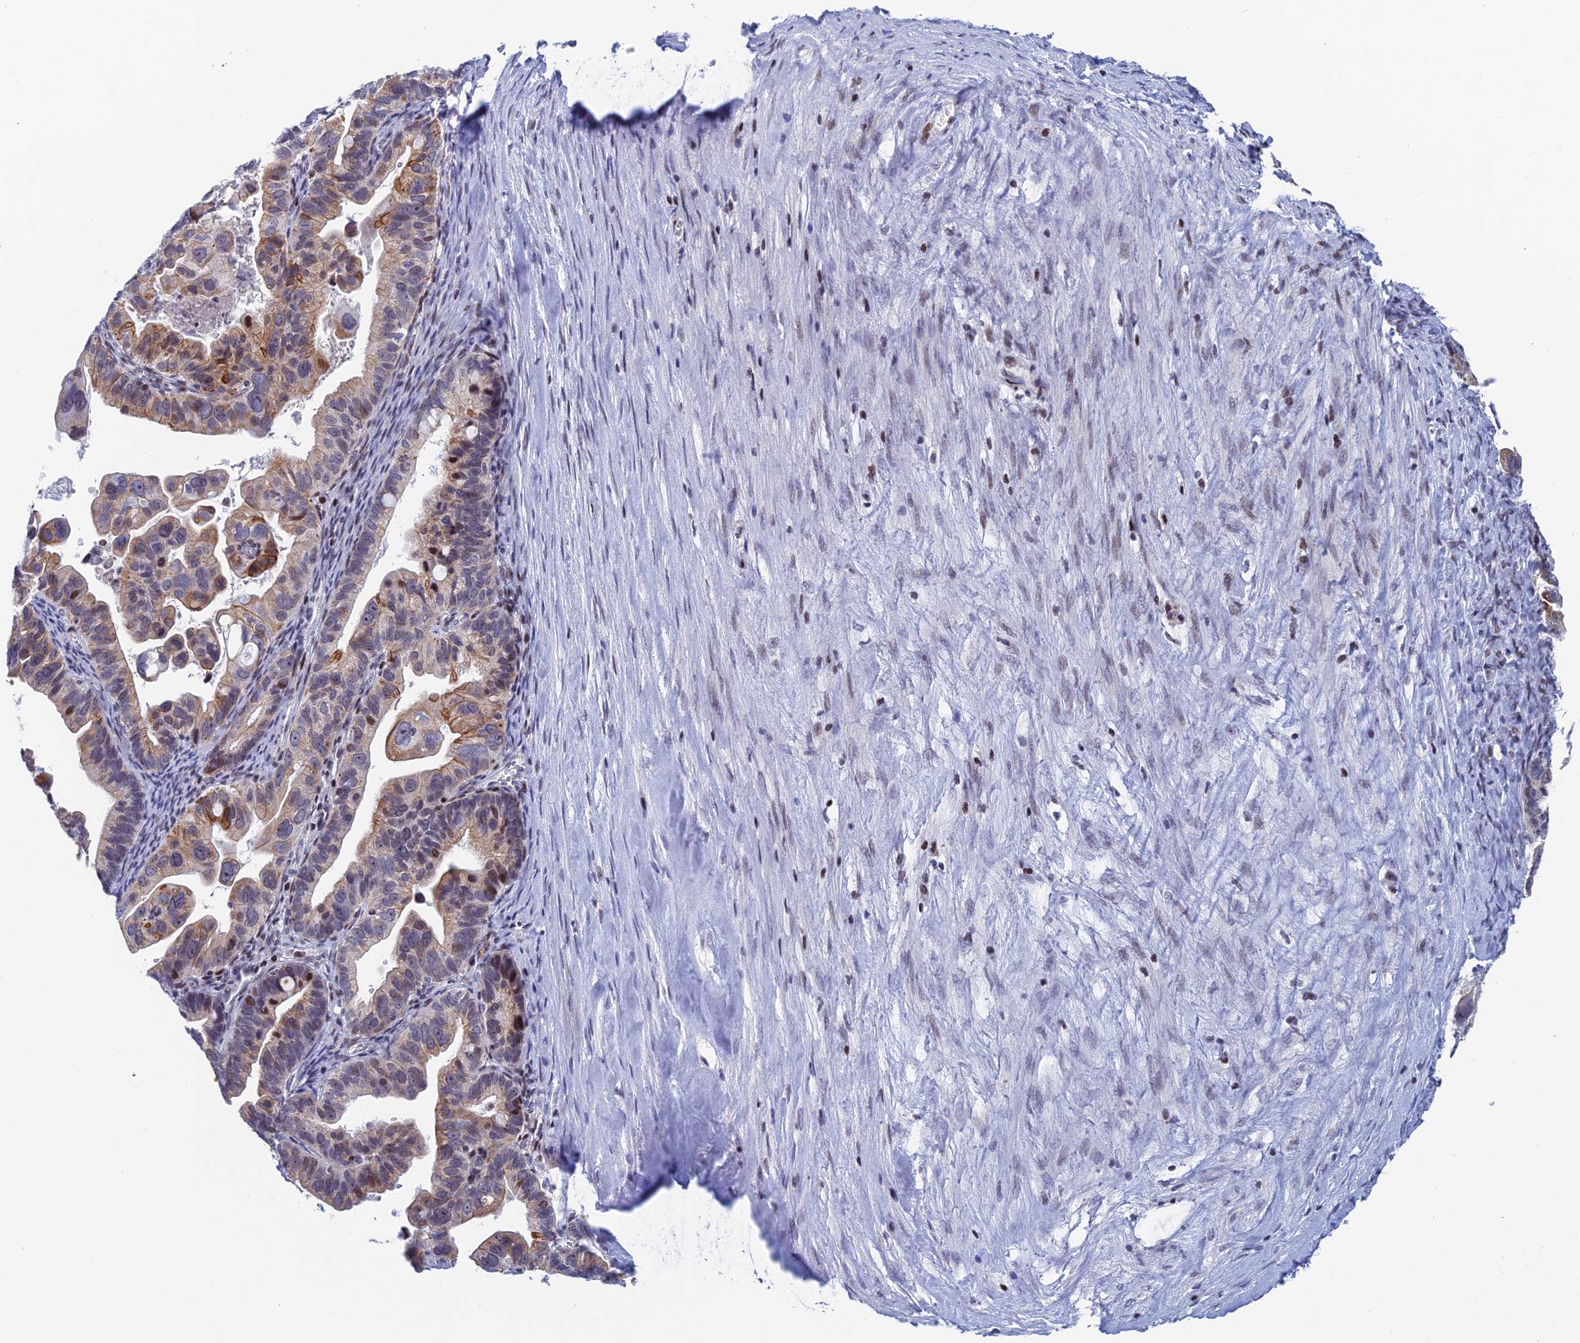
{"staining": {"intensity": "moderate", "quantity": "25%-75%", "location": "cytoplasmic/membranous,nuclear"}, "tissue": "ovarian cancer", "cell_type": "Tumor cells", "image_type": "cancer", "snomed": [{"axis": "morphology", "description": "Cystadenocarcinoma, serous, NOS"}, {"axis": "topography", "description": "Ovary"}], "caption": "Immunohistochemical staining of human ovarian serous cystadenocarcinoma displays moderate cytoplasmic/membranous and nuclear protein staining in about 25%-75% of tumor cells.", "gene": "AFF3", "patient": {"sex": "female", "age": 56}}